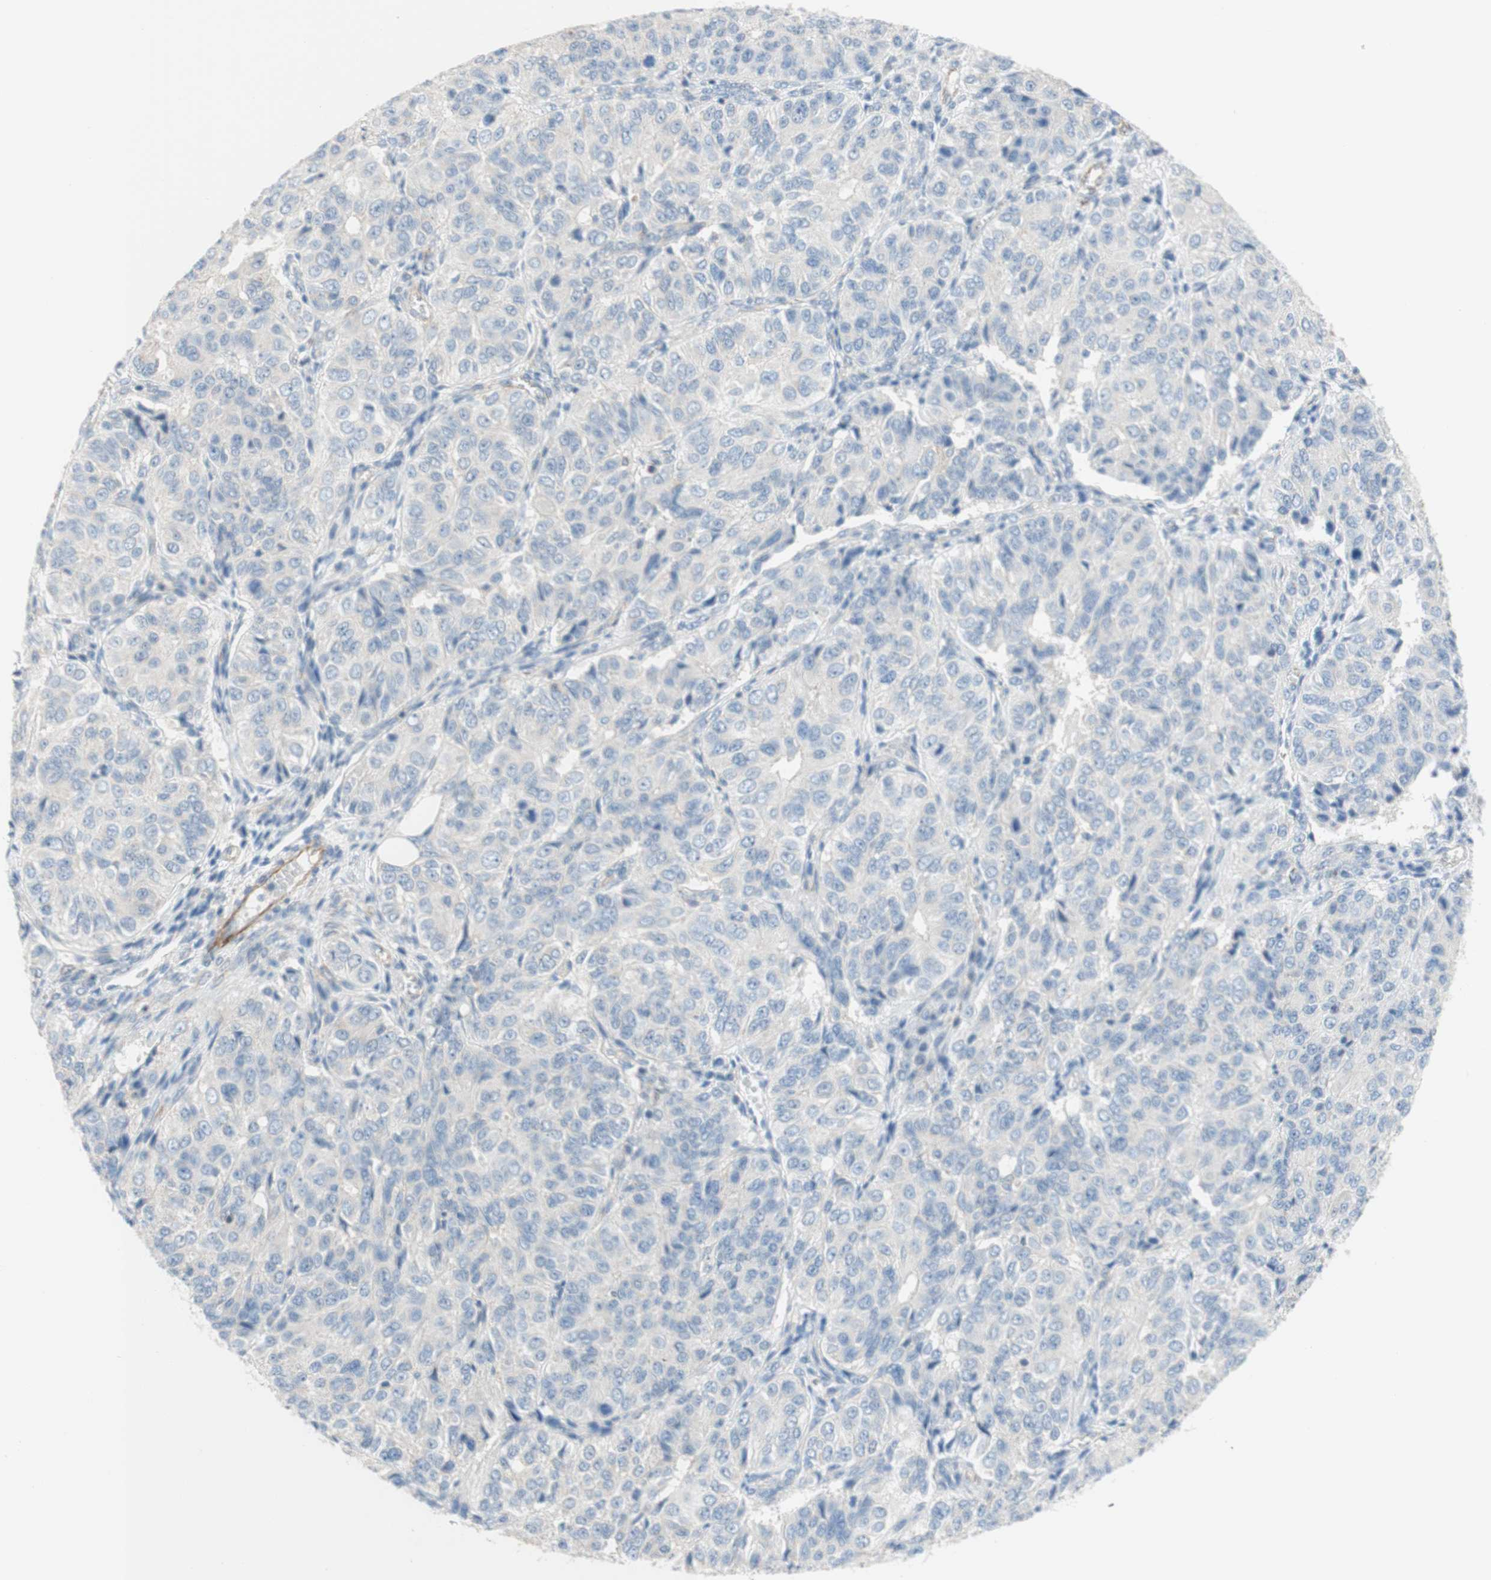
{"staining": {"intensity": "negative", "quantity": "none", "location": "none"}, "tissue": "ovarian cancer", "cell_type": "Tumor cells", "image_type": "cancer", "snomed": [{"axis": "morphology", "description": "Carcinoma, endometroid"}, {"axis": "topography", "description": "Ovary"}], "caption": "Tumor cells show no significant protein staining in ovarian endometroid carcinoma. The staining is performed using DAB brown chromogen with nuclei counter-stained in using hematoxylin.", "gene": "POU2AF1", "patient": {"sex": "female", "age": 51}}